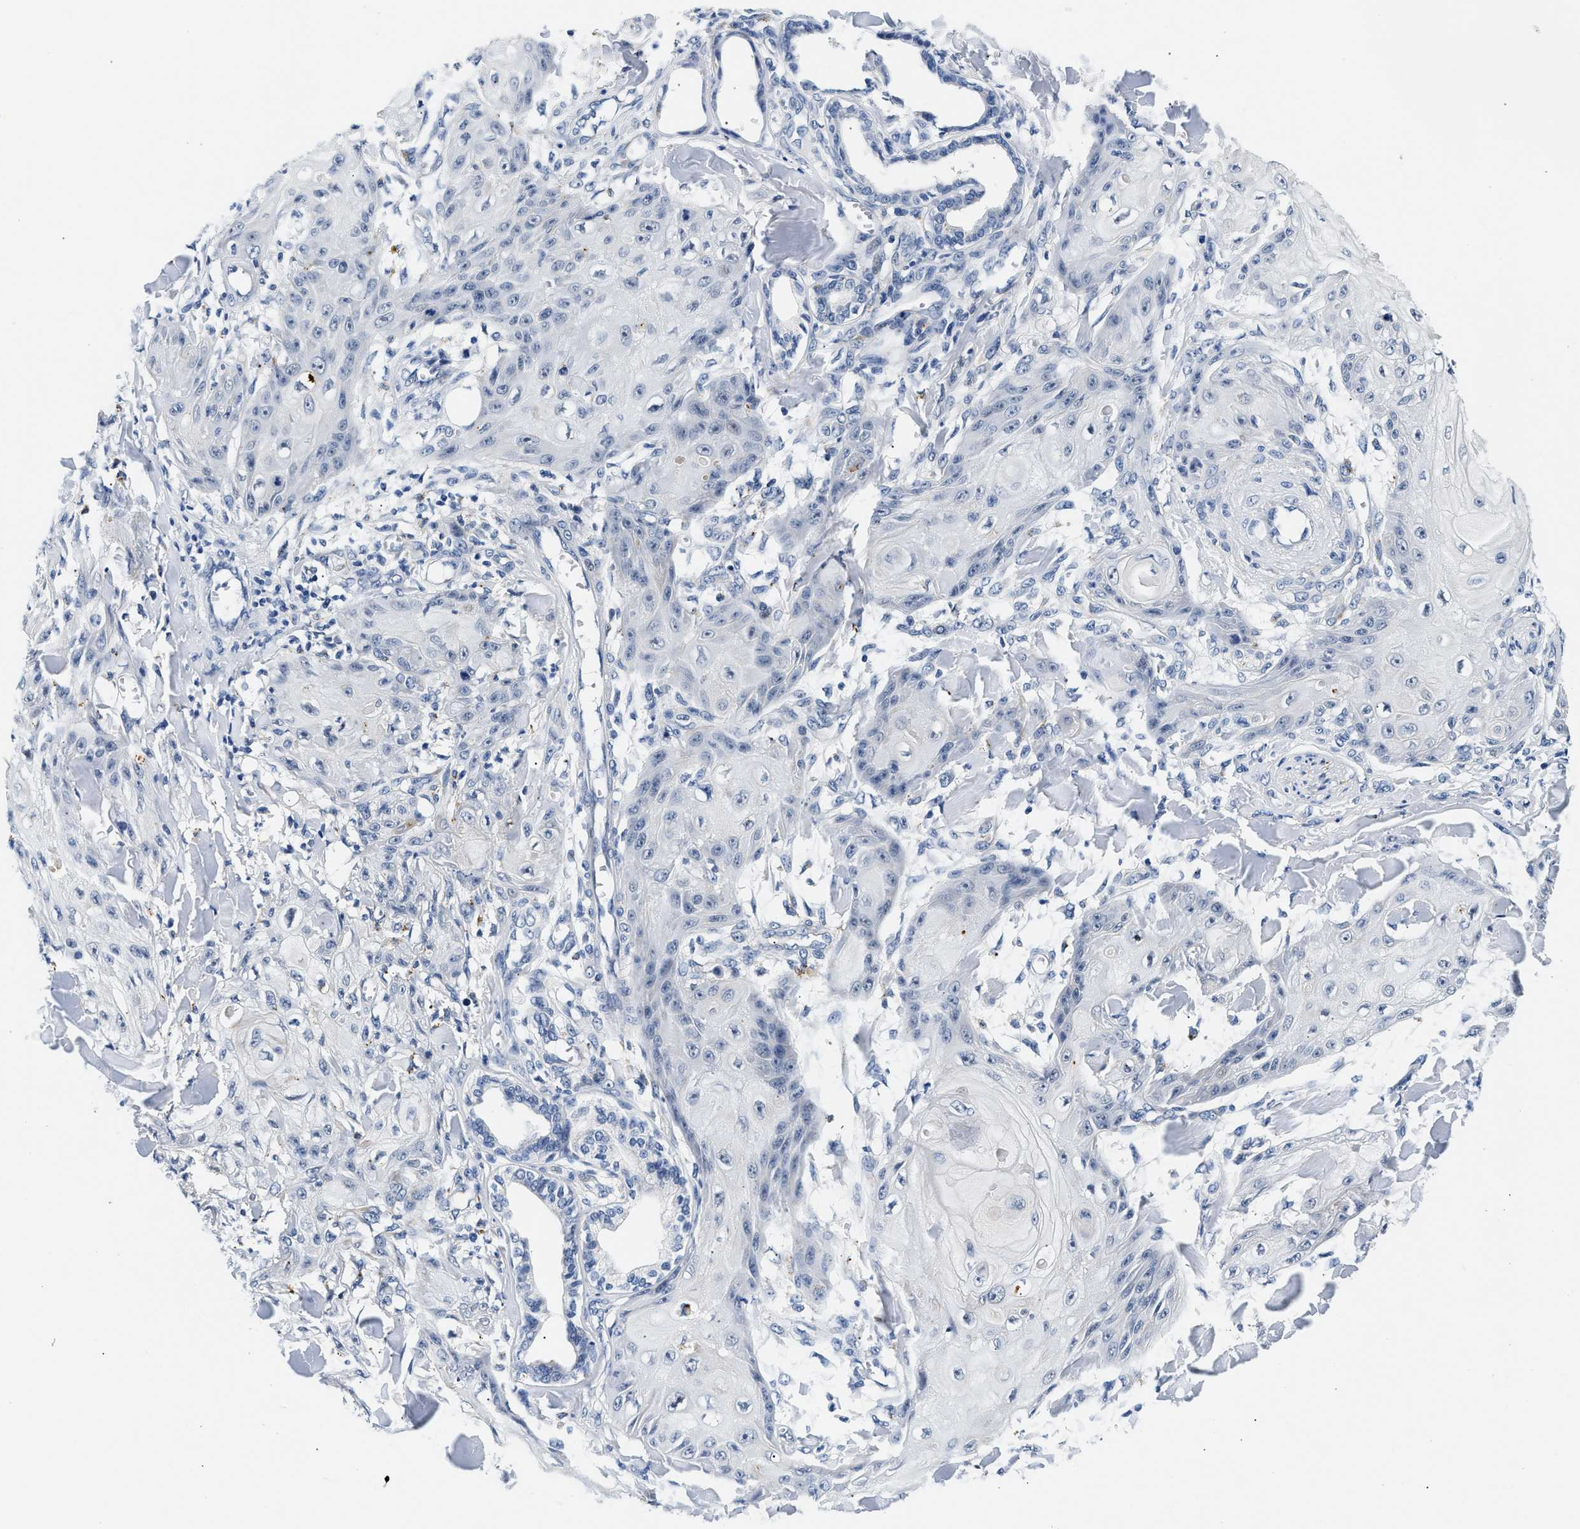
{"staining": {"intensity": "negative", "quantity": "none", "location": "none"}, "tissue": "skin cancer", "cell_type": "Tumor cells", "image_type": "cancer", "snomed": [{"axis": "morphology", "description": "Squamous cell carcinoma, NOS"}, {"axis": "topography", "description": "Skin"}], "caption": "Immunohistochemical staining of skin cancer (squamous cell carcinoma) demonstrates no significant expression in tumor cells.", "gene": "MED22", "patient": {"sex": "male", "age": 74}}